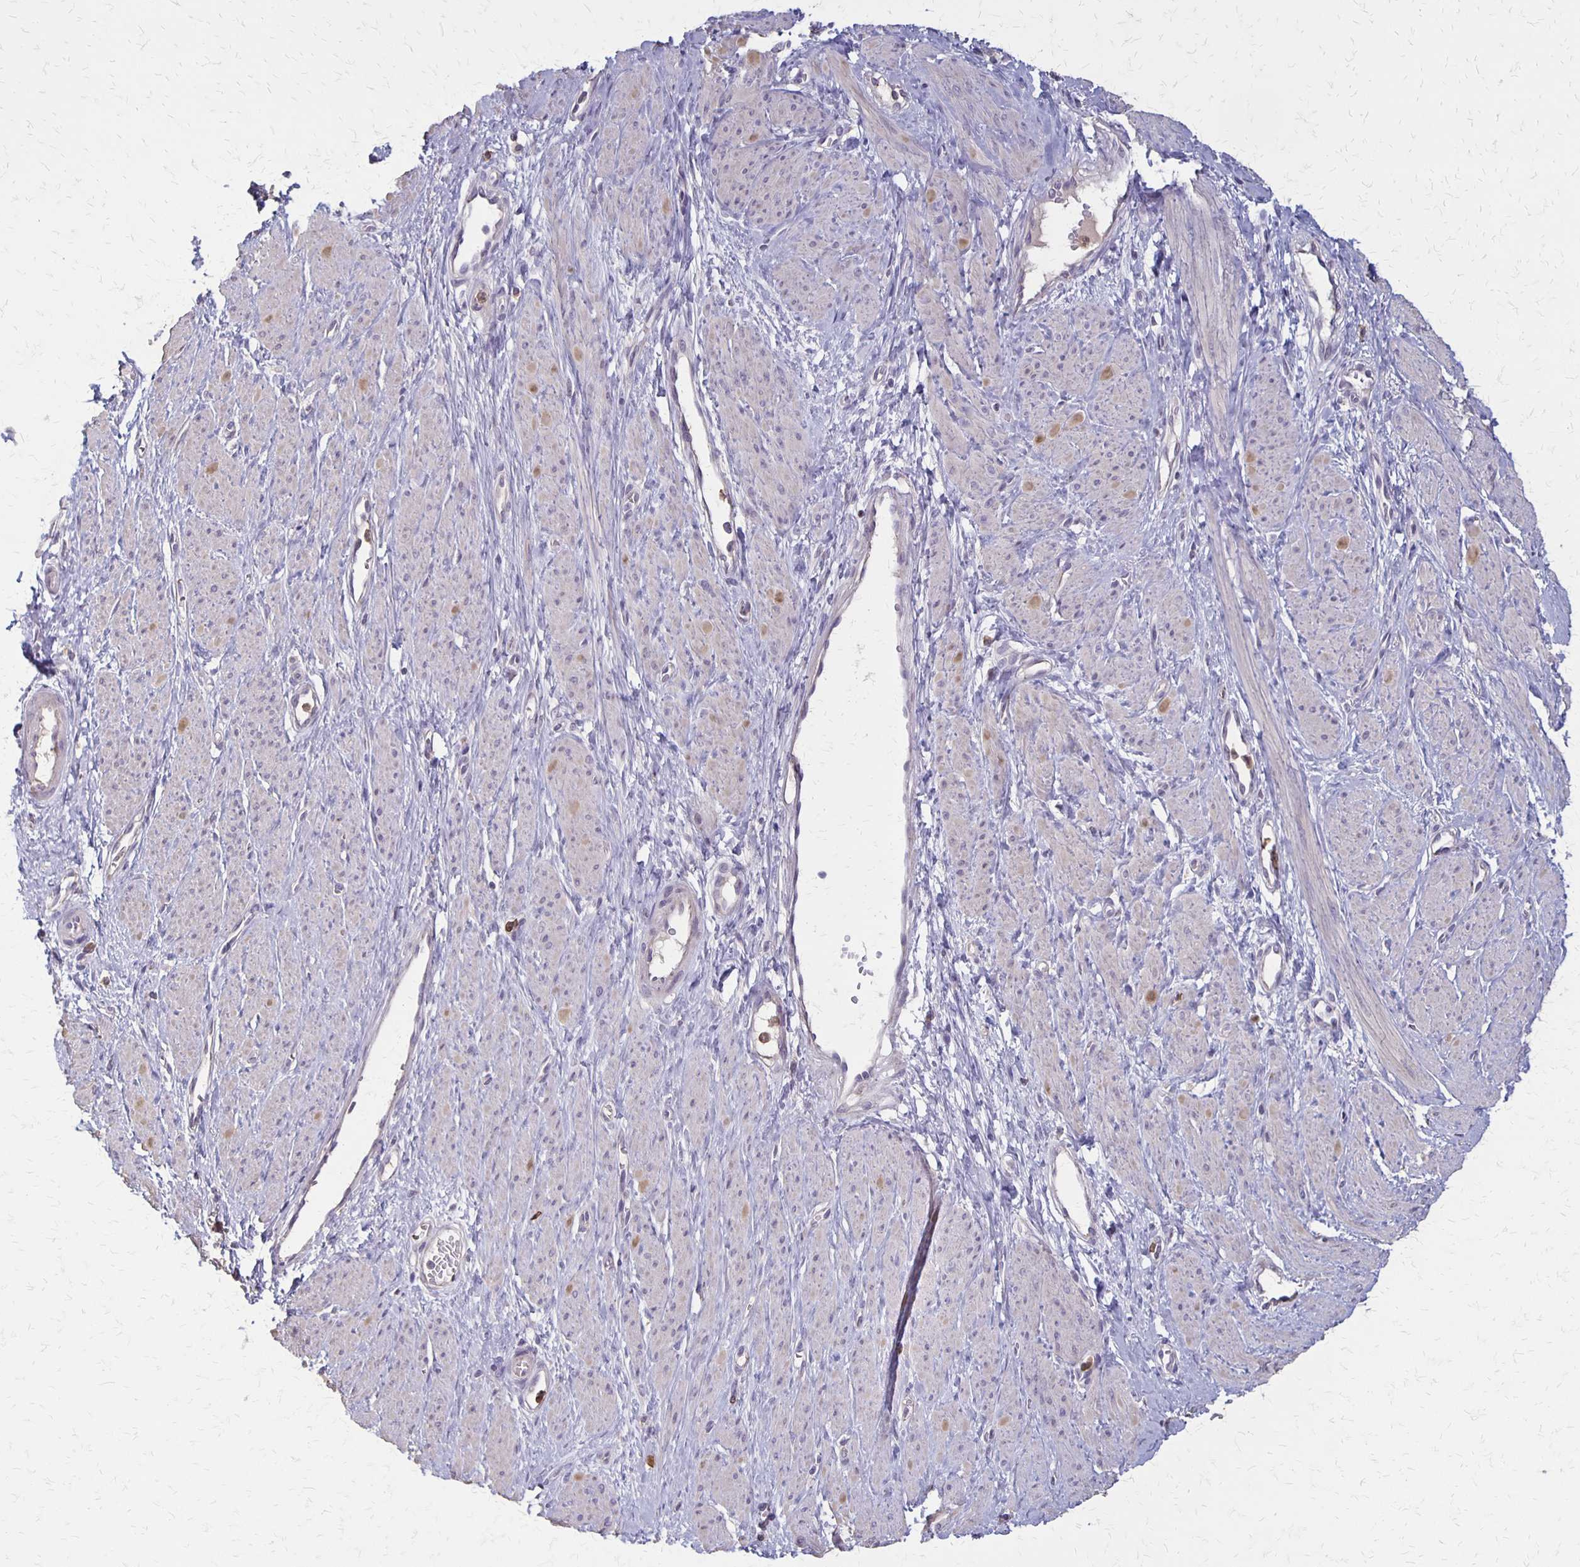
{"staining": {"intensity": "weak", "quantity": "<25%", "location": "cytoplasmic/membranous"}, "tissue": "smooth muscle", "cell_type": "Smooth muscle cells", "image_type": "normal", "snomed": [{"axis": "morphology", "description": "Normal tissue, NOS"}, {"axis": "topography", "description": "Smooth muscle"}, {"axis": "topography", "description": "Uterus"}], "caption": "IHC of normal human smooth muscle demonstrates no staining in smooth muscle cells. (DAB (3,3'-diaminobenzidine) IHC with hematoxylin counter stain).", "gene": "SEPTIN5", "patient": {"sex": "female", "age": 39}}